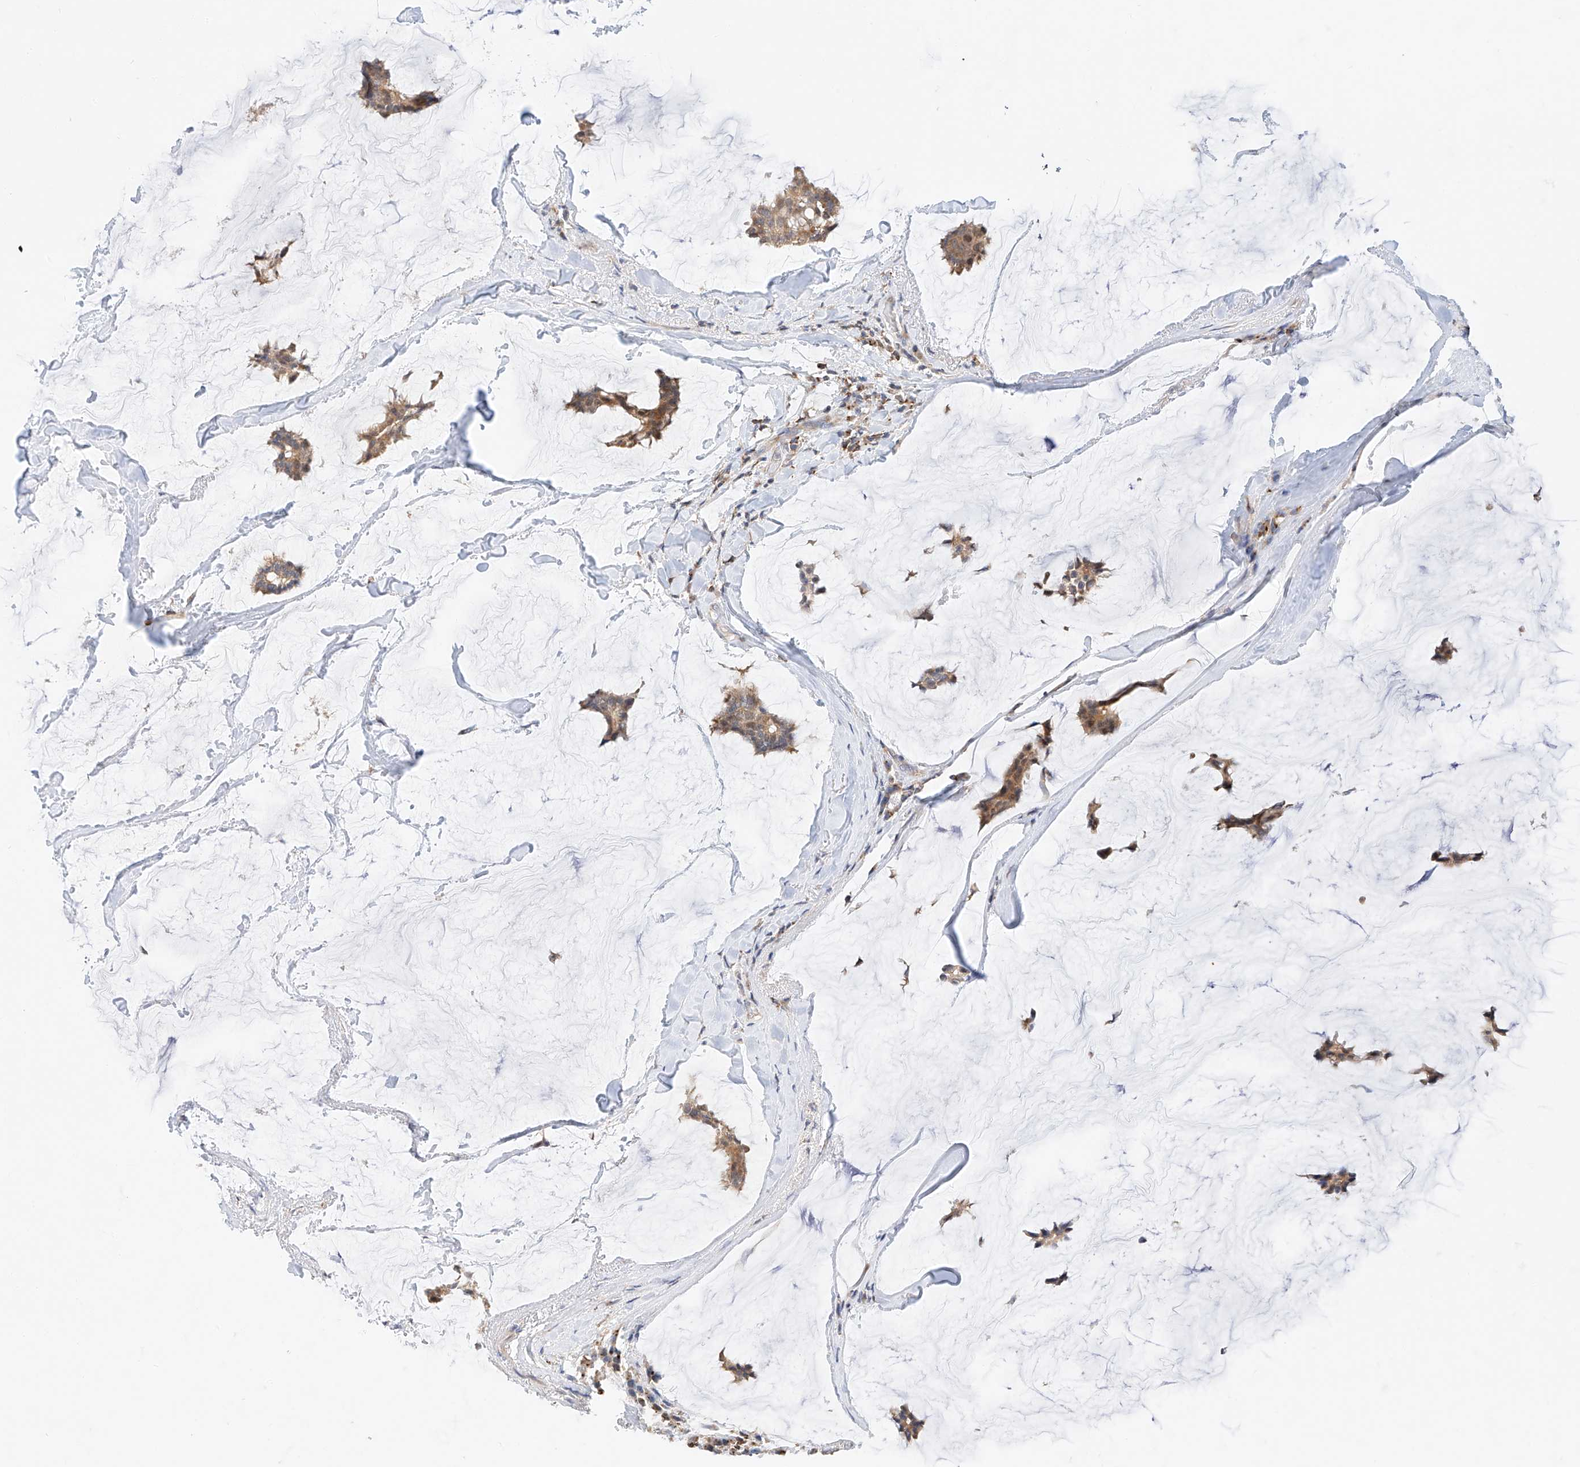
{"staining": {"intensity": "moderate", "quantity": ">75%", "location": "cytoplasmic/membranous"}, "tissue": "breast cancer", "cell_type": "Tumor cells", "image_type": "cancer", "snomed": [{"axis": "morphology", "description": "Duct carcinoma"}, {"axis": "topography", "description": "Breast"}], "caption": "Tumor cells demonstrate medium levels of moderate cytoplasmic/membranous staining in about >75% of cells in human breast cancer (infiltrating ductal carcinoma).", "gene": "MFN2", "patient": {"sex": "female", "age": 93}}